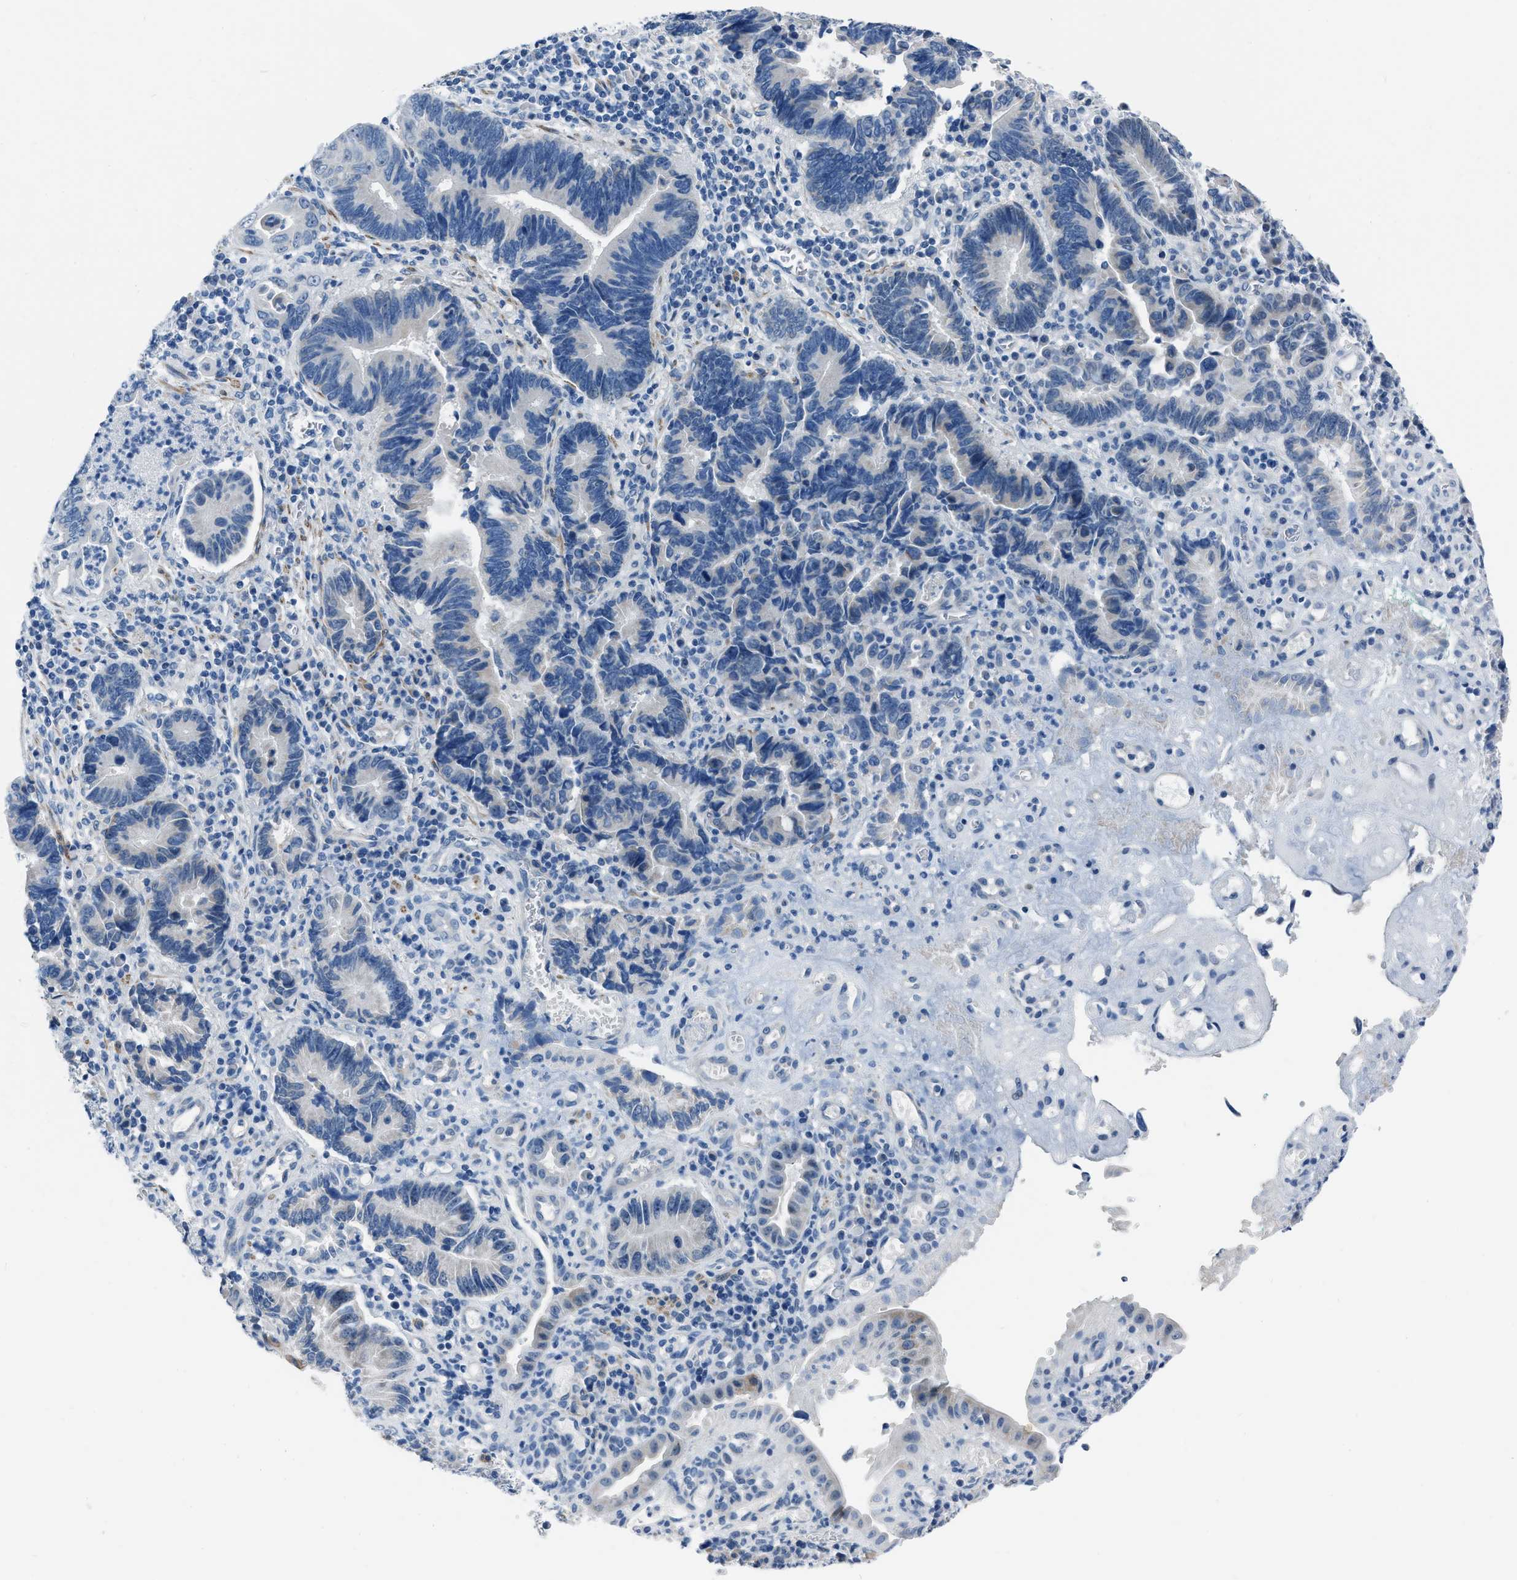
{"staining": {"intensity": "negative", "quantity": "none", "location": "none"}, "tissue": "pancreatic cancer", "cell_type": "Tumor cells", "image_type": "cancer", "snomed": [{"axis": "morphology", "description": "Adenocarcinoma, NOS"}, {"axis": "topography", "description": "Pancreas"}], "caption": "The IHC photomicrograph has no significant expression in tumor cells of pancreatic adenocarcinoma tissue.", "gene": "SPATC1L", "patient": {"sex": "female", "age": 70}}